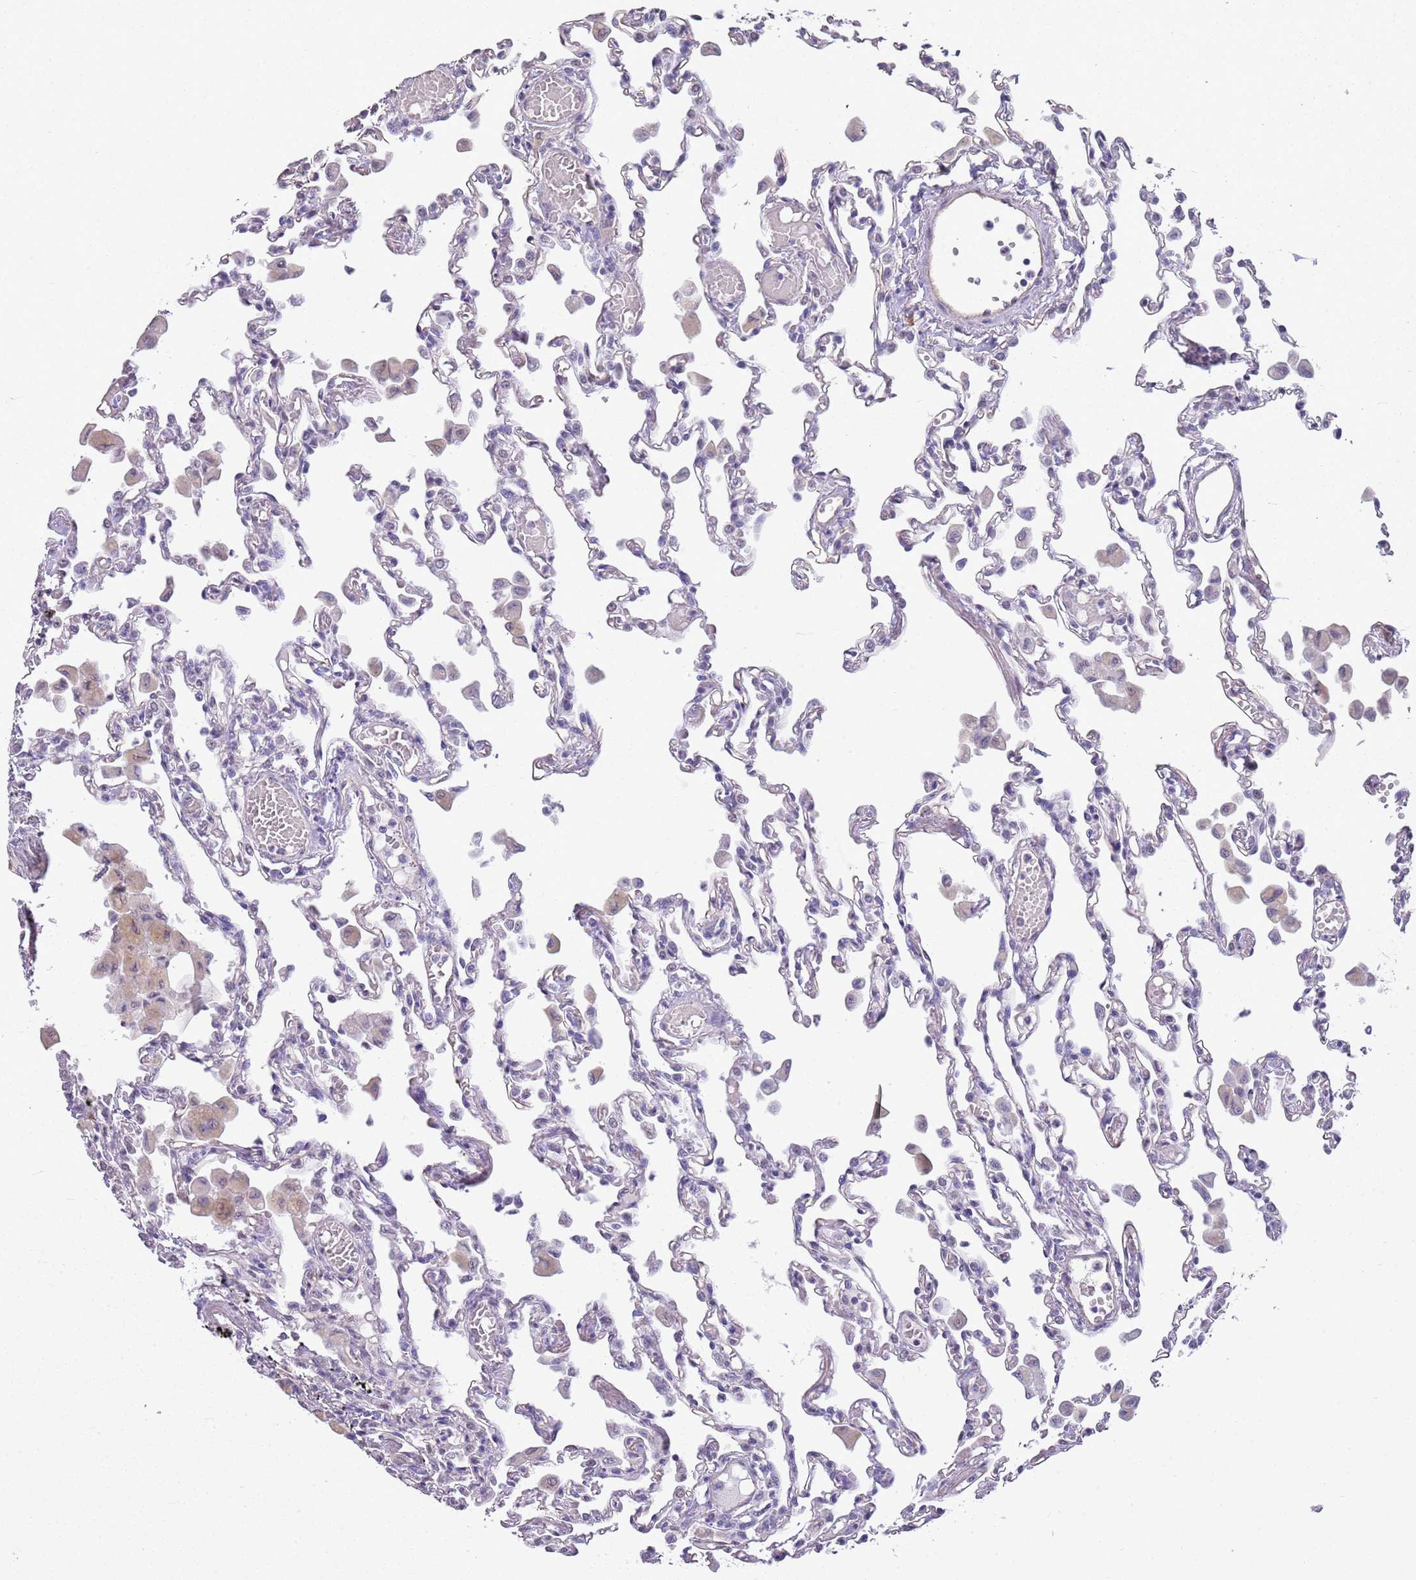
{"staining": {"intensity": "negative", "quantity": "none", "location": "none"}, "tissue": "lung", "cell_type": "Alveolar cells", "image_type": "normal", "snomed": [{"axis": "morphology", "description": "Normal tissue, NOS"}, {"axis": "topography", "description": "Bronchus"}, {"axis": "topography", "description": "Lung"}], "caption": "Immunohistochemistry image of benign lung: lung stained with DAB (3,3'-diaminobenzidine) displays no significant protein expression in alveolar cells.", "gene": "CTRC", "patient": {"sex": "female", "age": 49}}